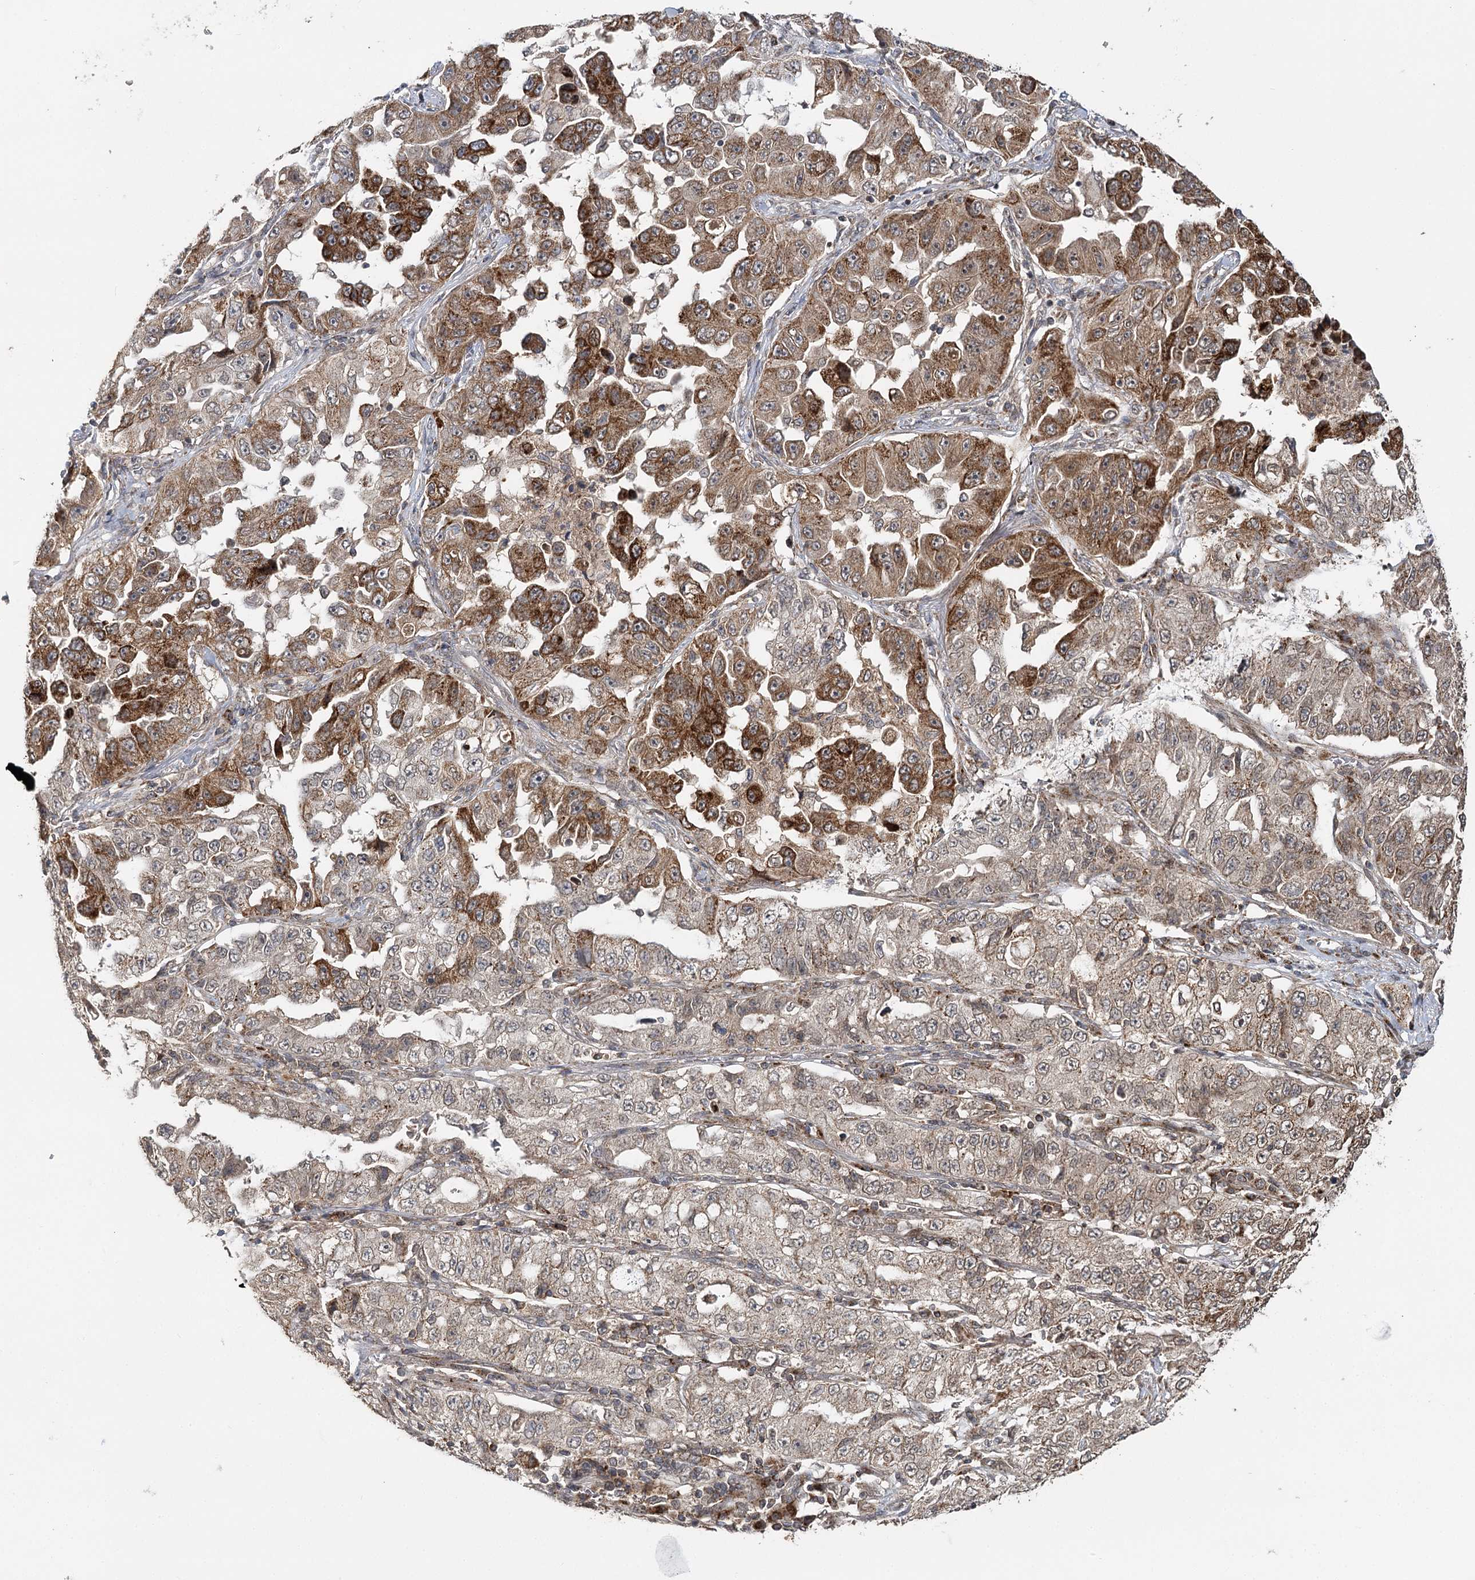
{"staining": {"intensity": "moderate", "quantity": "25%-75%", "location": "cytoplasmic/membranous"}, "tissue": "lung cancer", "cell_type": "Tumor cells", "image_type": "cancer", "snomed": [{"axis": "morphology", "description": "Adenocarcinoma, NOS"}, {"axis": "topography", "description": "Lung"}], "caption": "This is a histology image of immunohistochemistry (IHC) staining of adenocarcinoma (lung), which shows moderate staining in the cytoplasmic/membranous of tumor cells.", "gene": "ZNRF3", "patient": {"sex": "female", "age": 51}}